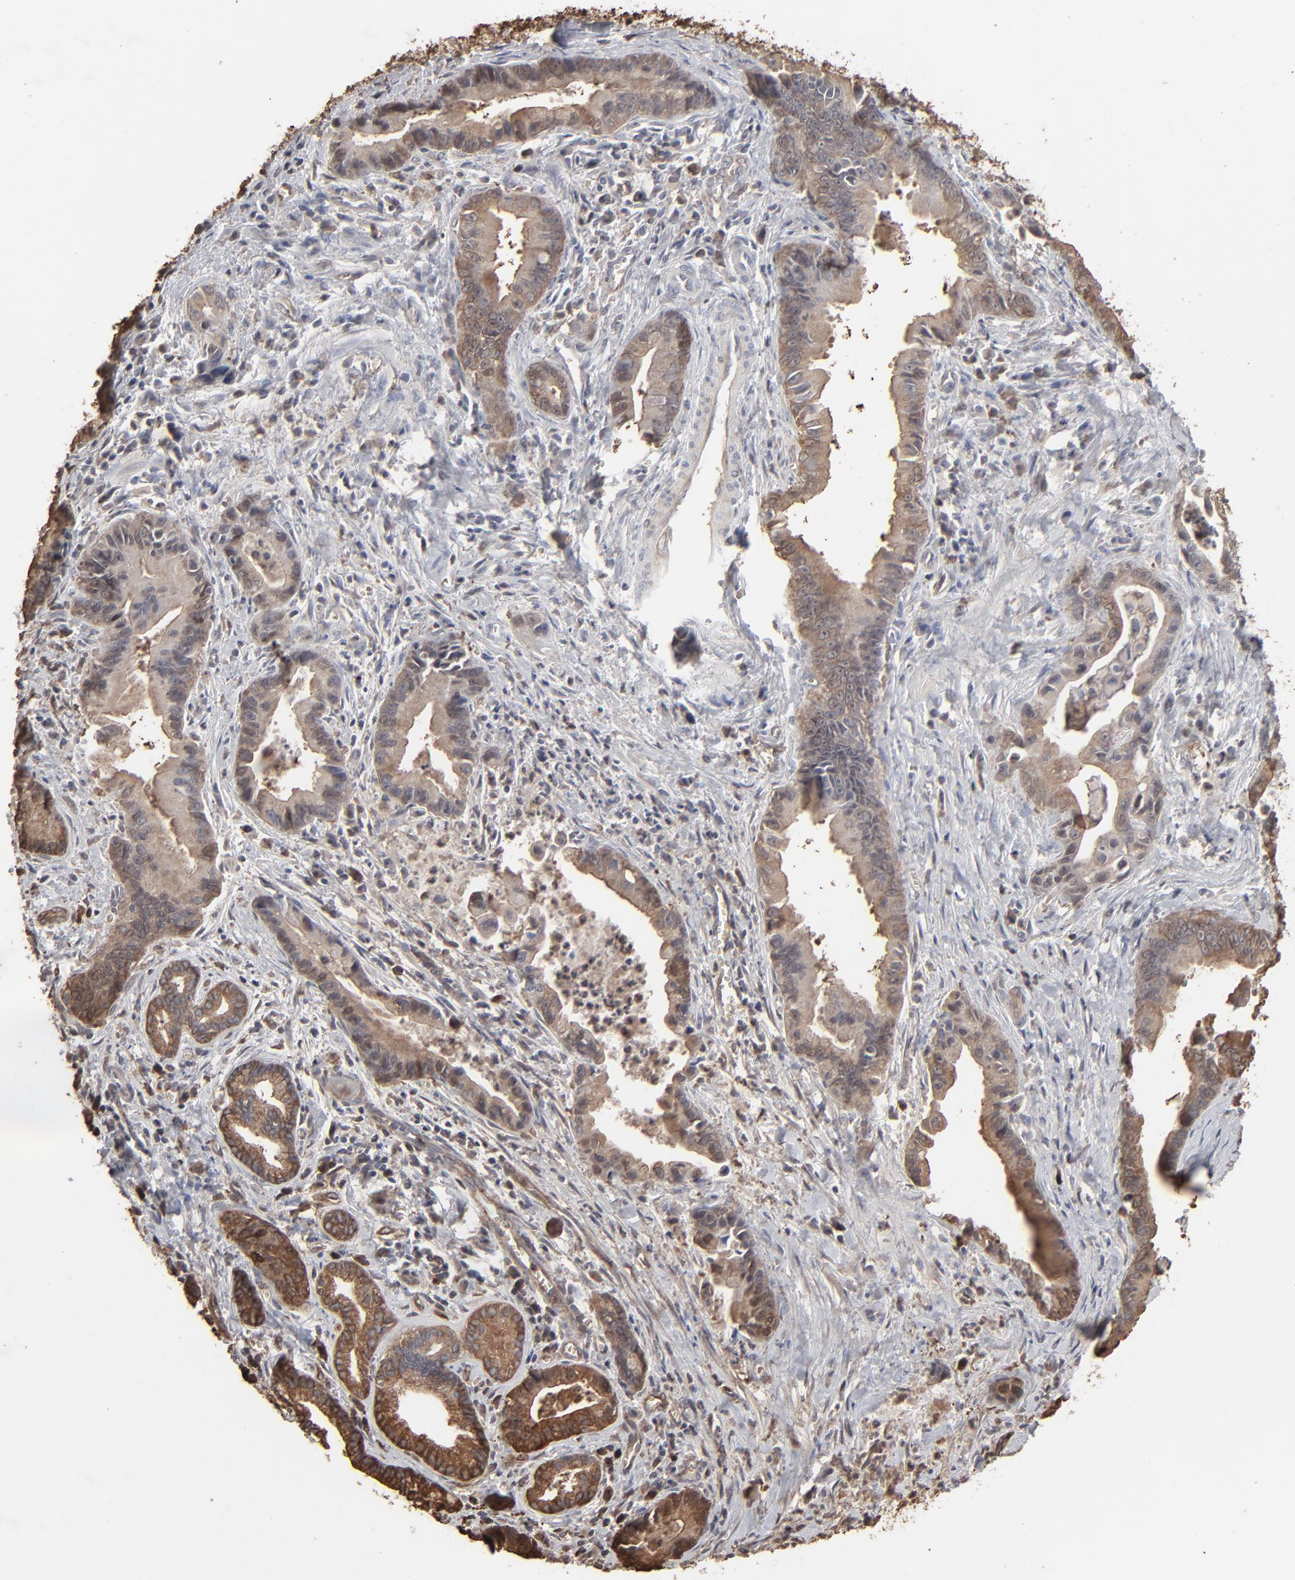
{"staining": {"intensity": "moderate", "quantity": ">75%", "location": "cytoplasmic/membranous"}, "tissue": "liver cancer", "cell_type": "Tumor cells", "image_type": "cancer", "snomed": [{"axis": "morphology", "description": "Cholangiocarcinoma"}, {"axis": "topography", "description": "Liver"}], "caption": "Liver cancer (cholangiocarcinoma) was stained to show a protein in brown. There is medium levels of moderate cytoplasmic/membranous positivity in about >75% of tumor cells.", "gene": "NME1-NME2", "patient": {"sex": "female", "age": 55}}